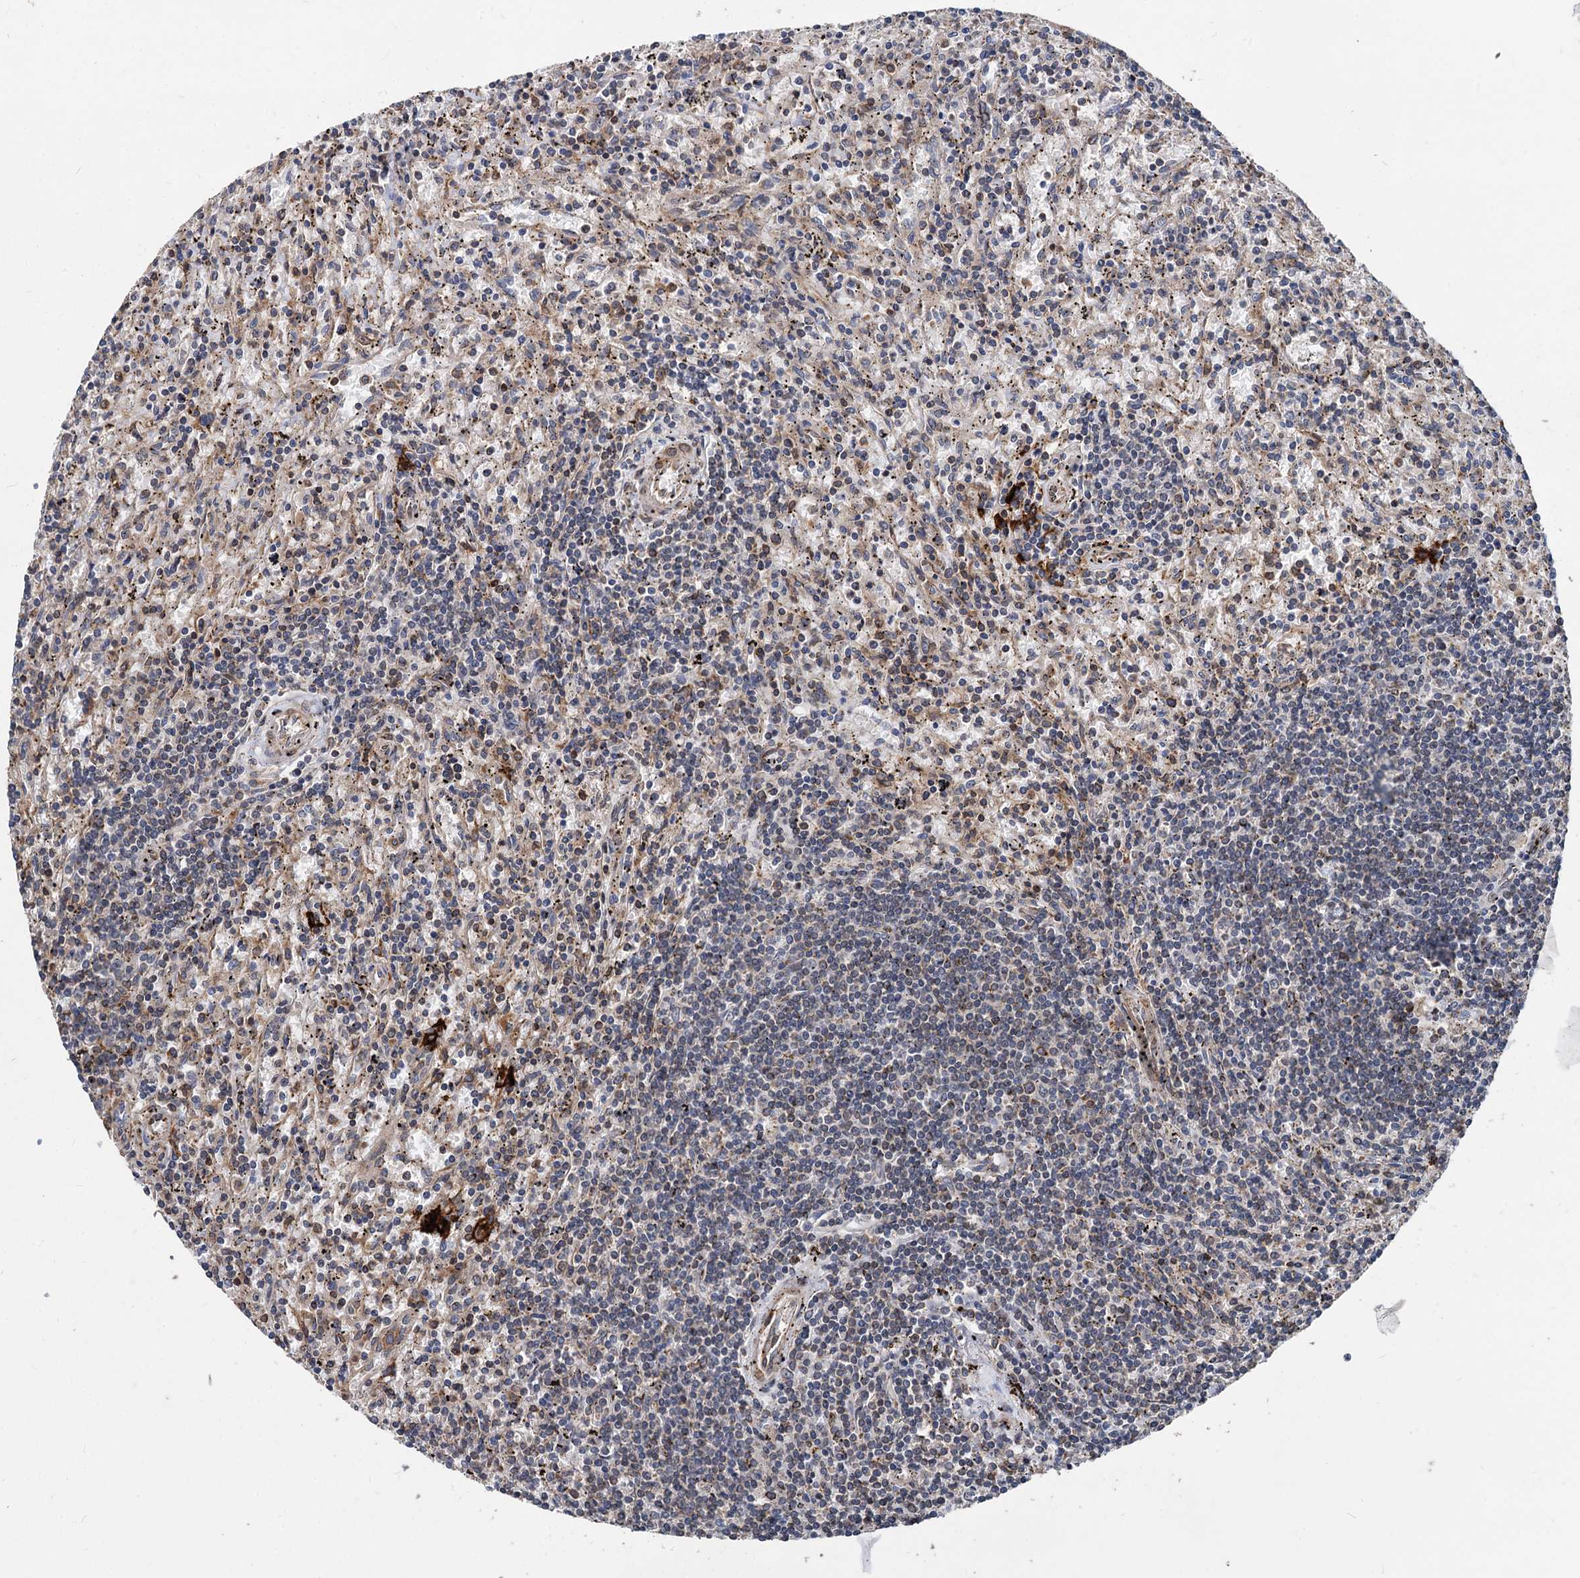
{"staining": {"intensity": "negative", "quantity": "none", "location": "none"}, "tissue": "lymphoma", "cell_type": "Tumor cells", "image_type": "cancer", "snomed": [{"axis": "morphology", "description": "Malignant lymphoma, non-Hodgkin's type, Low grade"}, {"axis": "topography", "description": "Spleen"}], "caption": "Photomicrograph shows no significant protein expression in tumor cells of lymphoma.", "gene": "STIM1", "patient": {"sex": "male", "age": 76}}